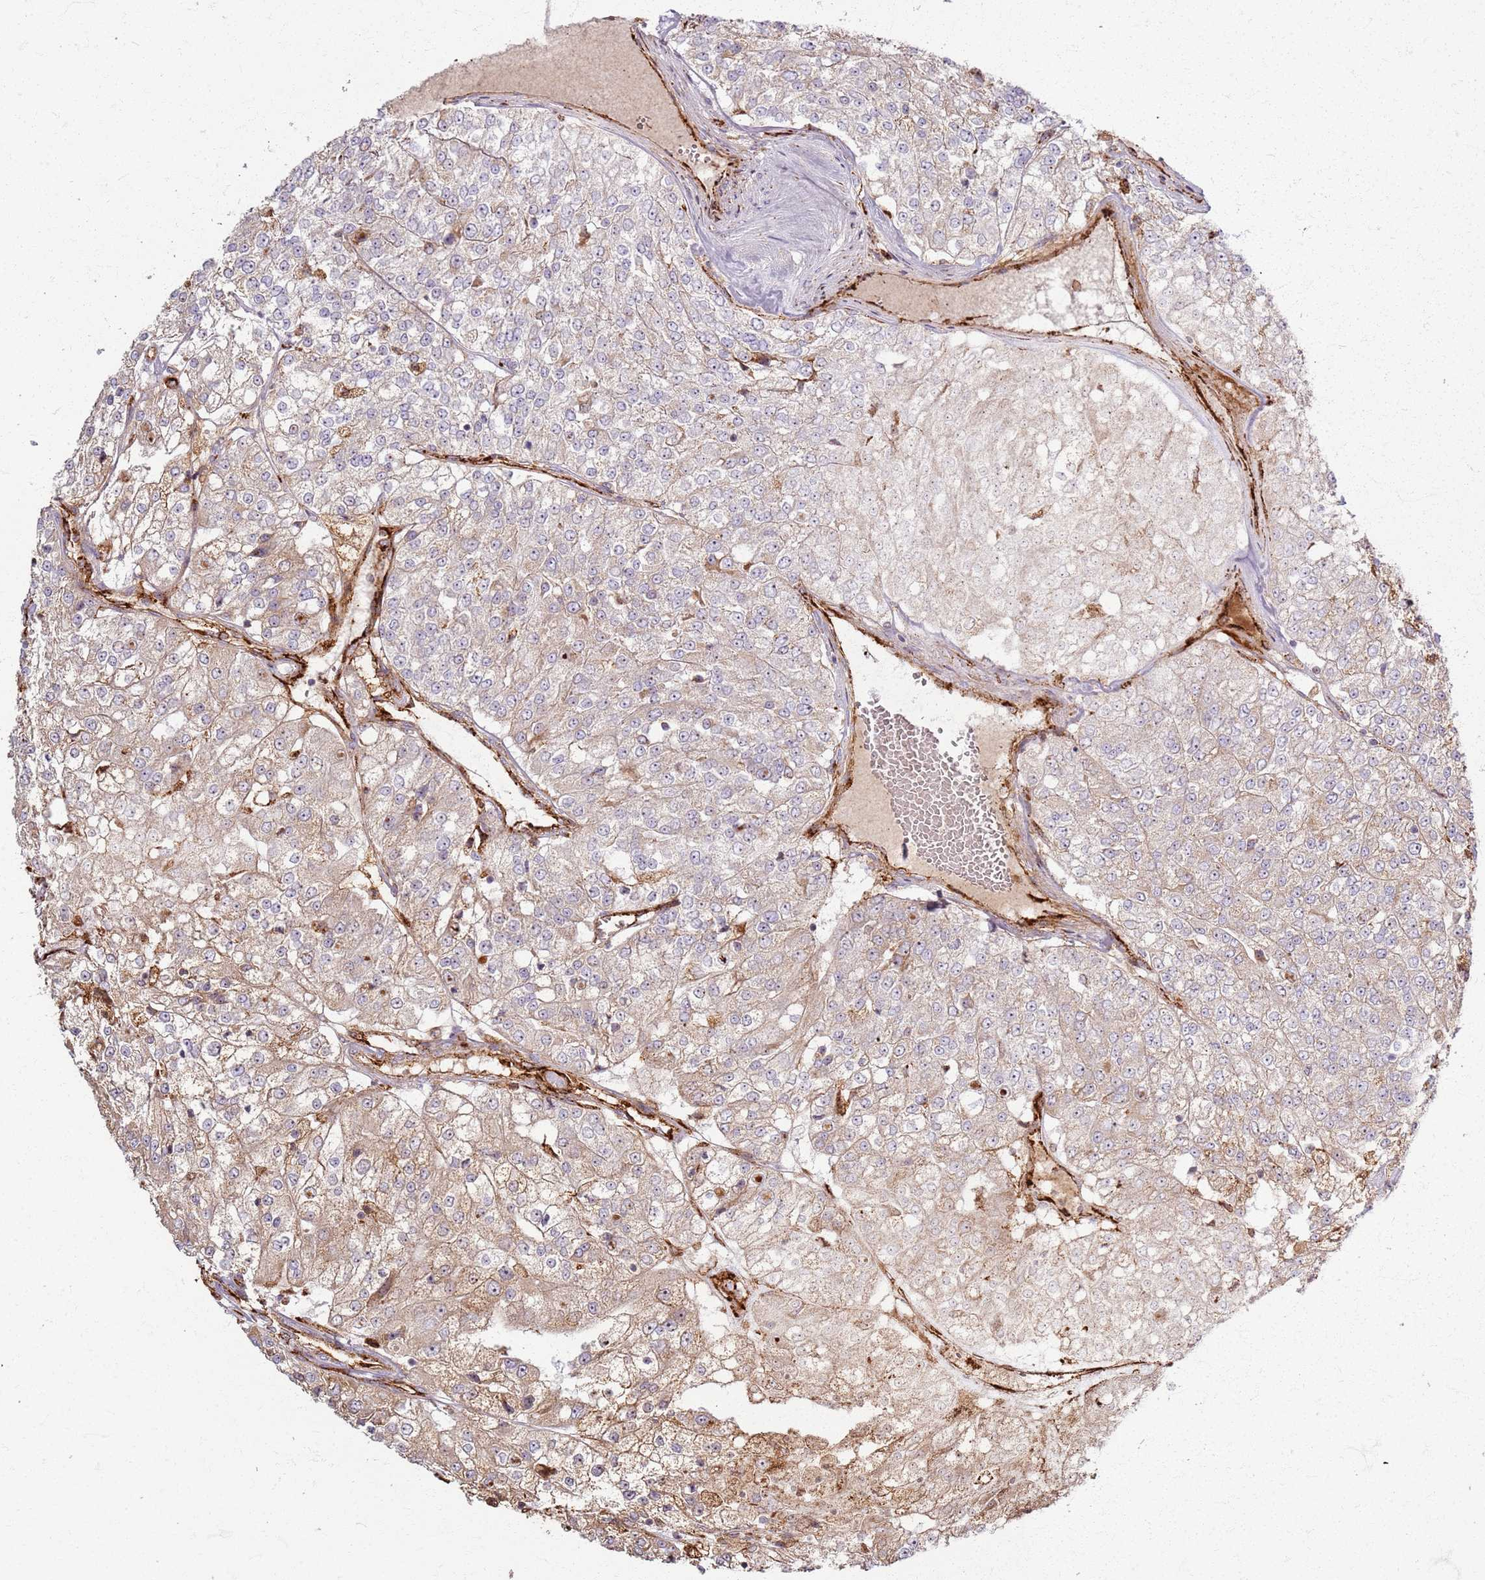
{"staining": {"intensity": "moderate", "quantity": "25%-75%", "location": "cytoplasmic/membranous"}, "tissue": "renal cancer", "cell_type": "Tumor cells", "image_type": "cancer", "snomed": [{"axis": "morphology", "description": "Adenocarcinoma, NOS"}, {"axis": "topography", "description": "Kidney"}], "caption": "Immunohistochemistry micrograph of neoplastic tissue: renal adenocarcinoma stained using immunohistochemistry reveals medium levels of moderate protein expression localized specifically in the cytoplasmic/membranous of tumor cells, appearing as a cytoplasmic/membranous brown color.", "gene": "KRI1", "patient": {"sex": "female", "age": 63}}